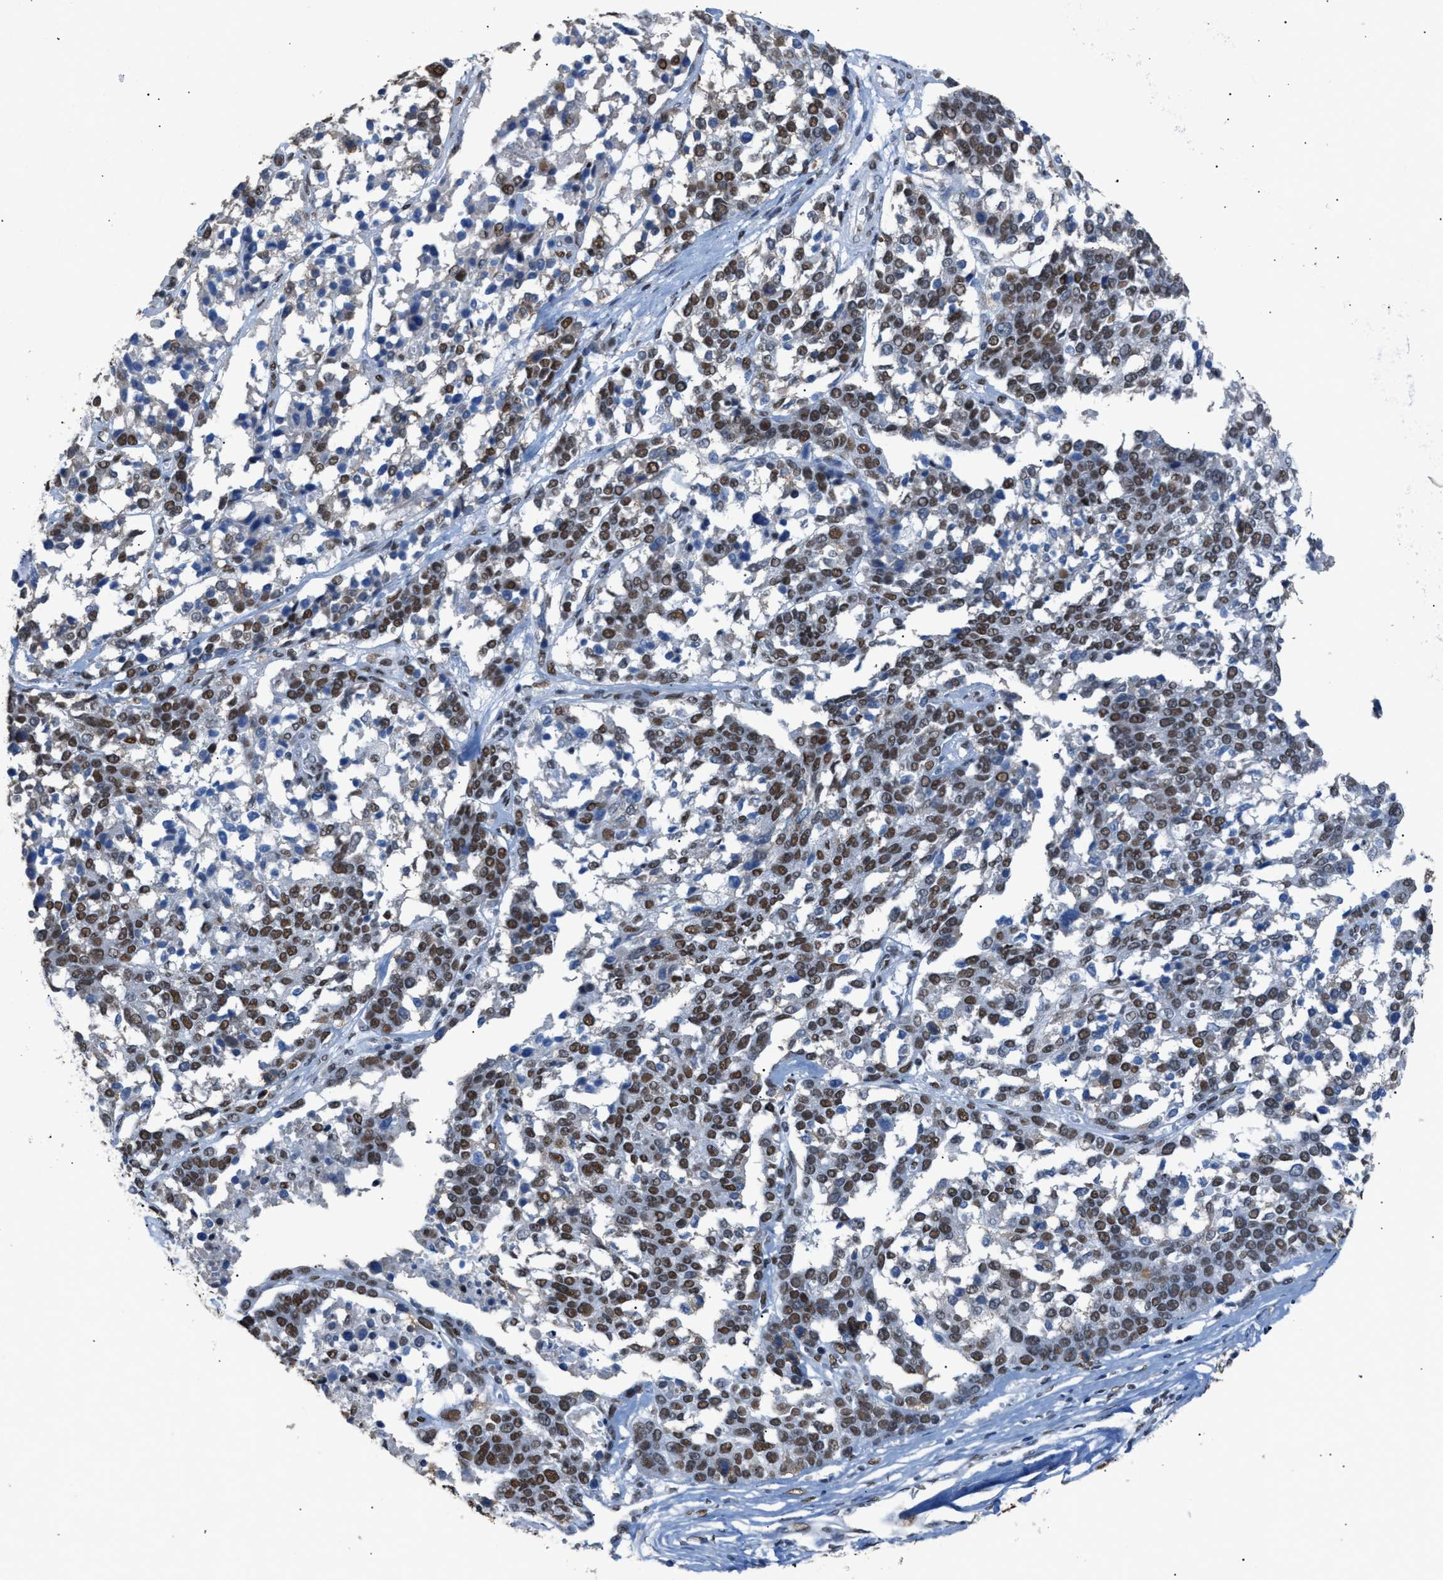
{"staining": {"intensity": "moderate", "quantity": ">75%", "location": "nuclear"}, "tissue": "ovarian cancer", "cell_type": "Tumor cells", "image_type": "cancer", "snomed": [{"axis": "morphology", "description": "Cystadenocarcinoma, serous, NOS"}, {"axis": "topography", "description": "Ovary"}], "caption": "Immunohistochemistry (IHC) histopathology image of ovarian cancer stained for a protein (brown), which displays medium levels of moderate nuclear expression in approximately >75% of tumor cells.", "gene": "CCAR2", "patient": {"sex": "female", "age": 44}}